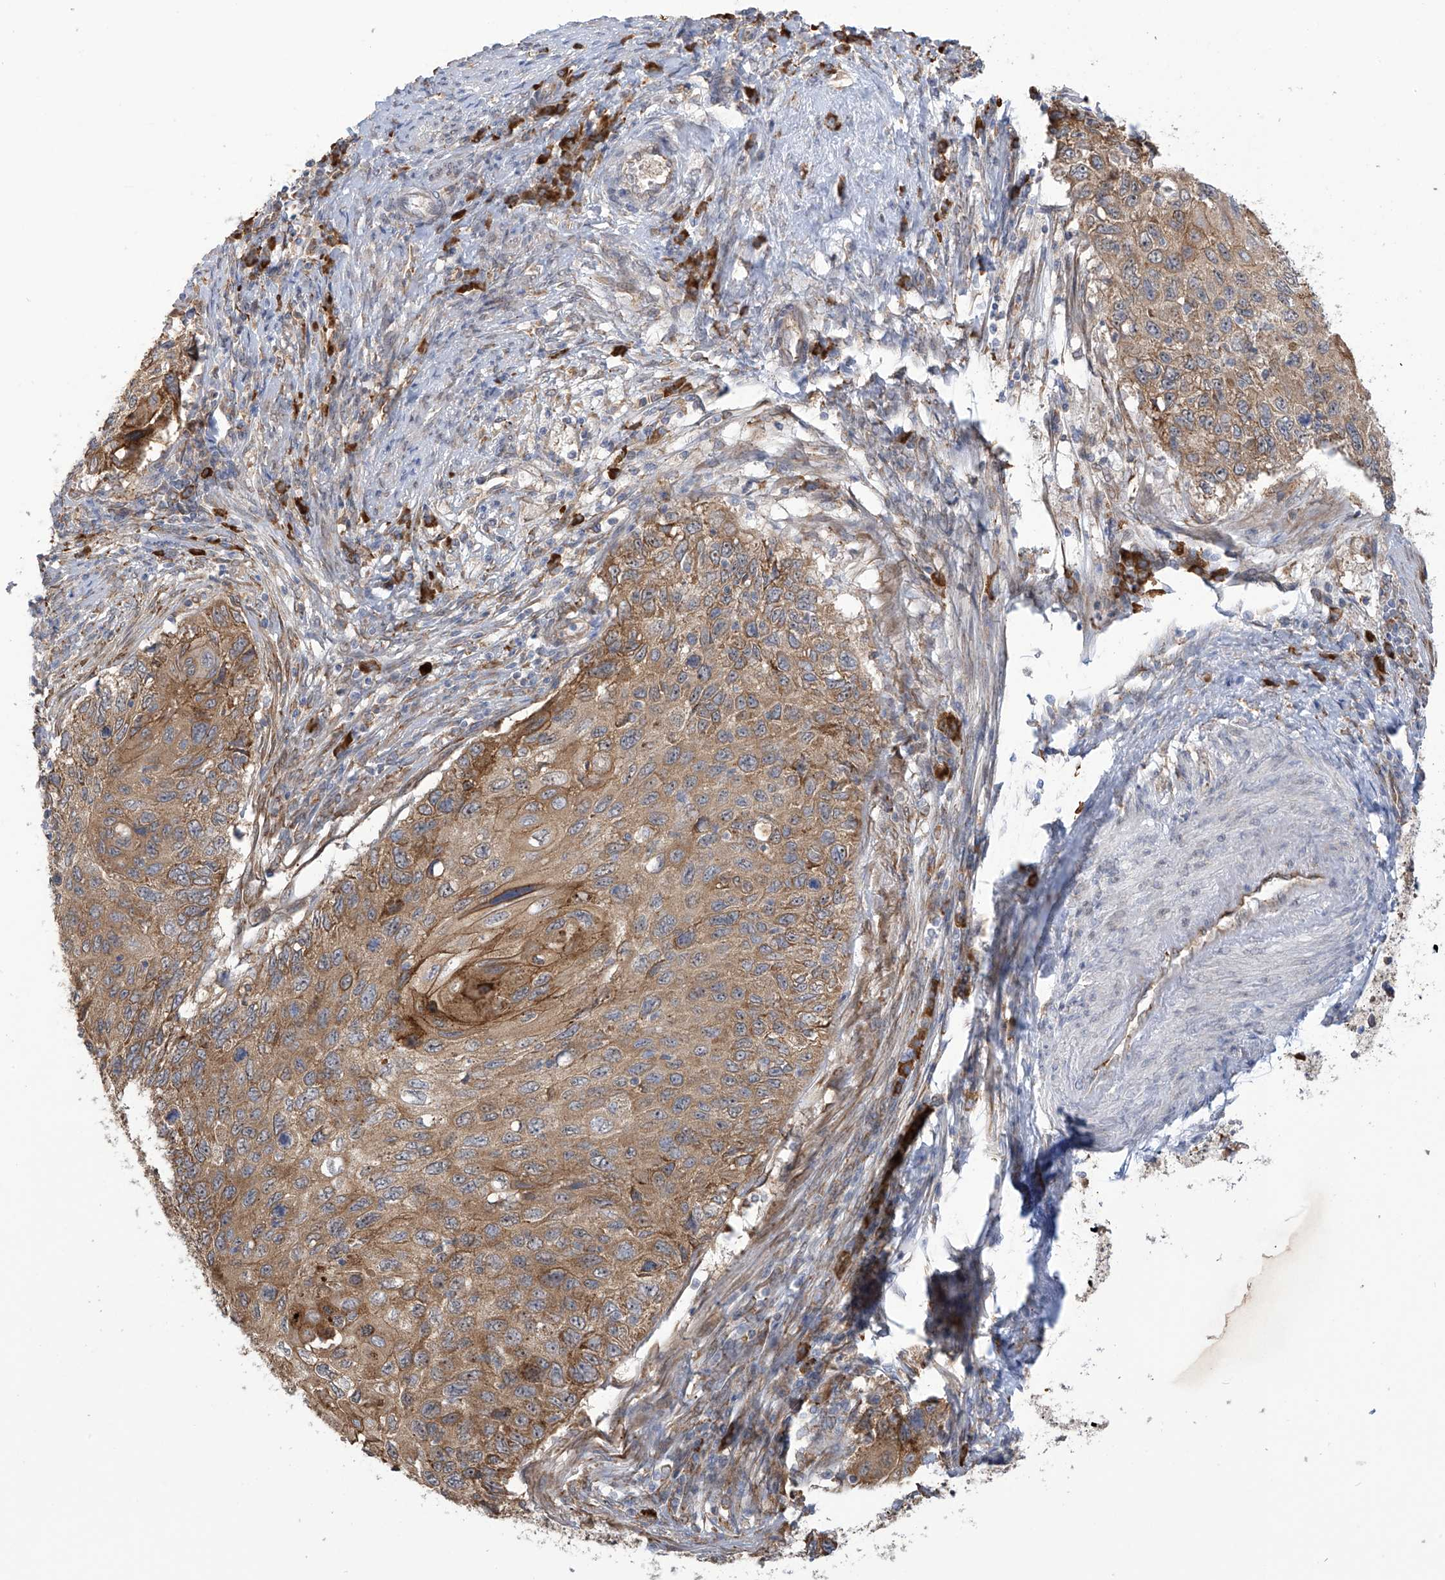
{"staining": {"intensity": "moderate", "quantity": "25%-75%", "location": "cytoplasmic/membranous"}, "tissue": "cervical cancer", "cell_type": "Tumor cells", "image_type": "cancer", "snomed": [{"axis": "morphology", "description": "Squamous cell carcinoma, NOS"}, {"axis": "topography", "description": "Cervix"}], "caption": "Immunohistochemistry (DAB) staining of squamous cell carcinoma (cervical) demonstrates moderate cytoplasmic/membranous protein positivity in approximately 25%-75% of tumor cells.", "gene": "KIAA1522", "patient": {"sex": "female", "age": 70}}